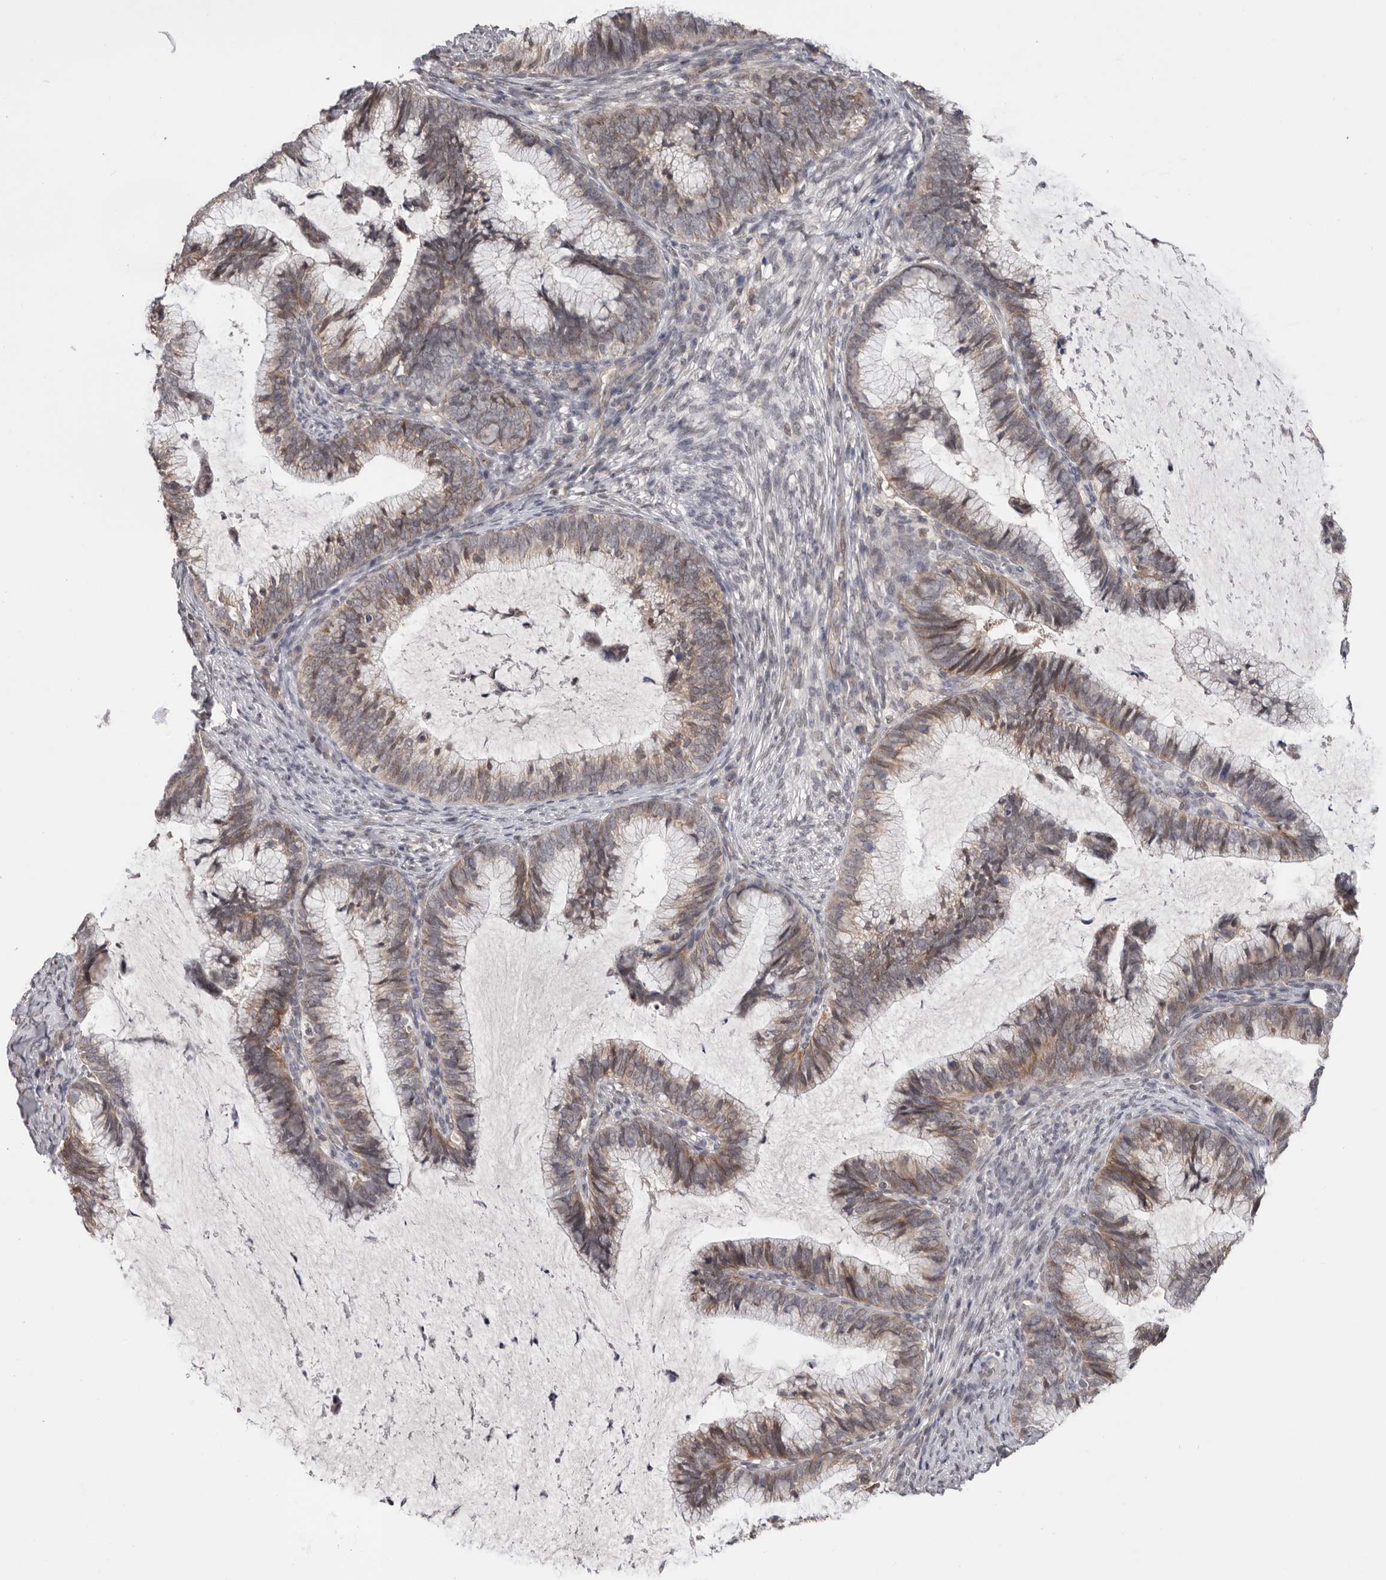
{"staining": {"intensity": "moderate", "quantity": ">75%", "location": "cytoplasmic/membranous"}, "tissue": "cervical cancer", "cell_type": "Tumor cells", "image_type": "cancer", "snomed": [{"axis": "morphology", "description": "Adenocarcinoma, NOS"}, {"axis": "topography", "description": "Cervix"}], "caption": "Immunohistochemistry (DAB) staining of adenocarcinoma (cervical) demonstrates moderate cytoplasmic/membranous protein staining in about >75% of tumor cells. Using DAB (3,3'-diaminobenzidine) (brown) and hematoxylin (blue) stains, captured at high magnification using brightfield microscopy.", "gene": "MOGAT2", "patient": {"sex": "female", "age": 36}}